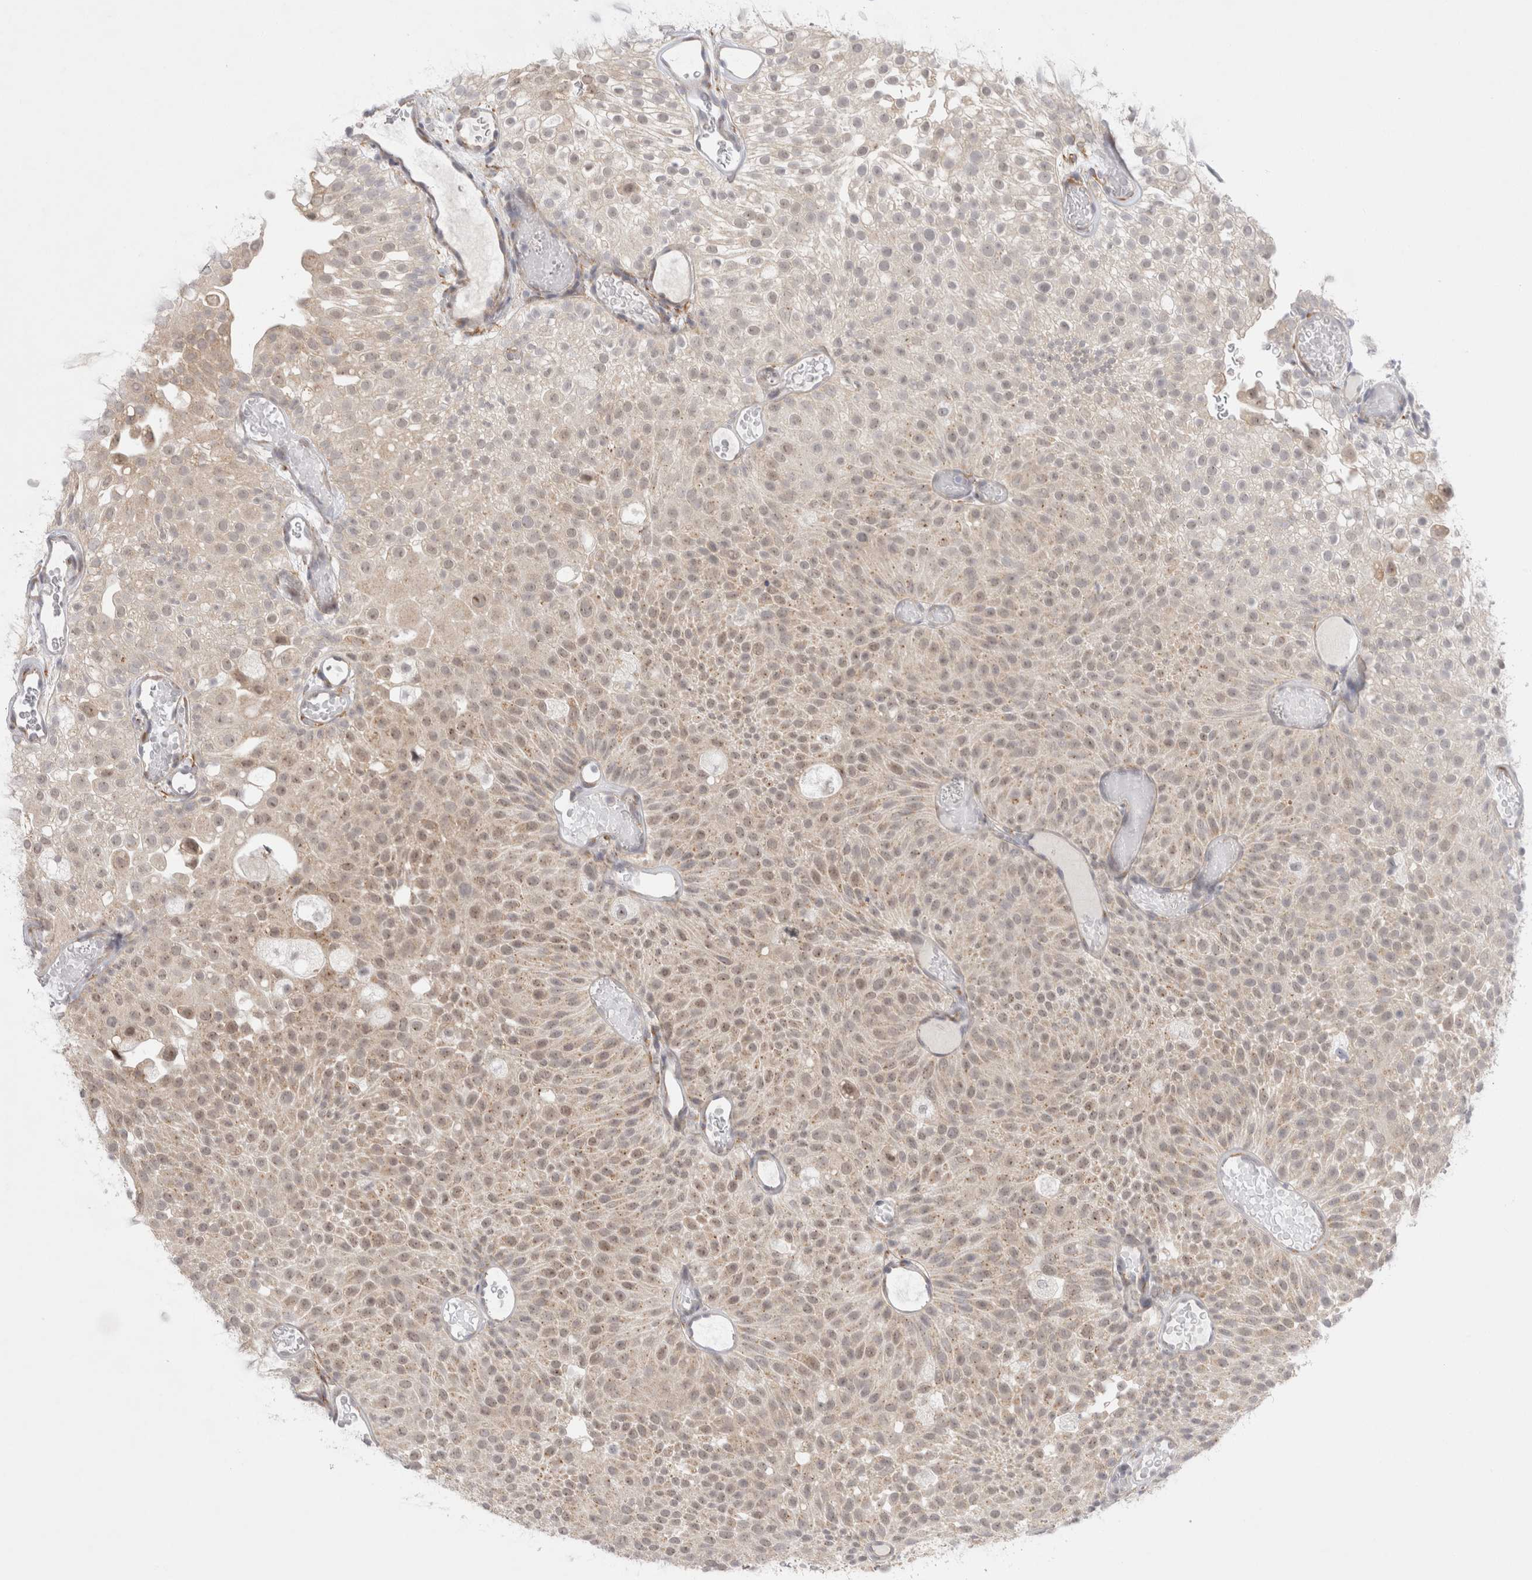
{"staining": {"intensity": "weak", "quantity": "<25%", "location": "nuclear"}, "tissue": "urothelial cancer", "cell_type": "Tumor cells", "image_type": "cancer", "snomed": [{"axis": "morphology", "description": "Urothelial carcinoma, Low grade"}, {"axis": "topography", "description": "Urinary bladder"}], "caption": "There is no significant expression in tumor cells of urothelial carcinoma (low-grade). (DAB immunohistochemistry with hematoxylin counter stain).", "gene": "TRMT1L", "patient": {"sex": "male", "age": 78}}